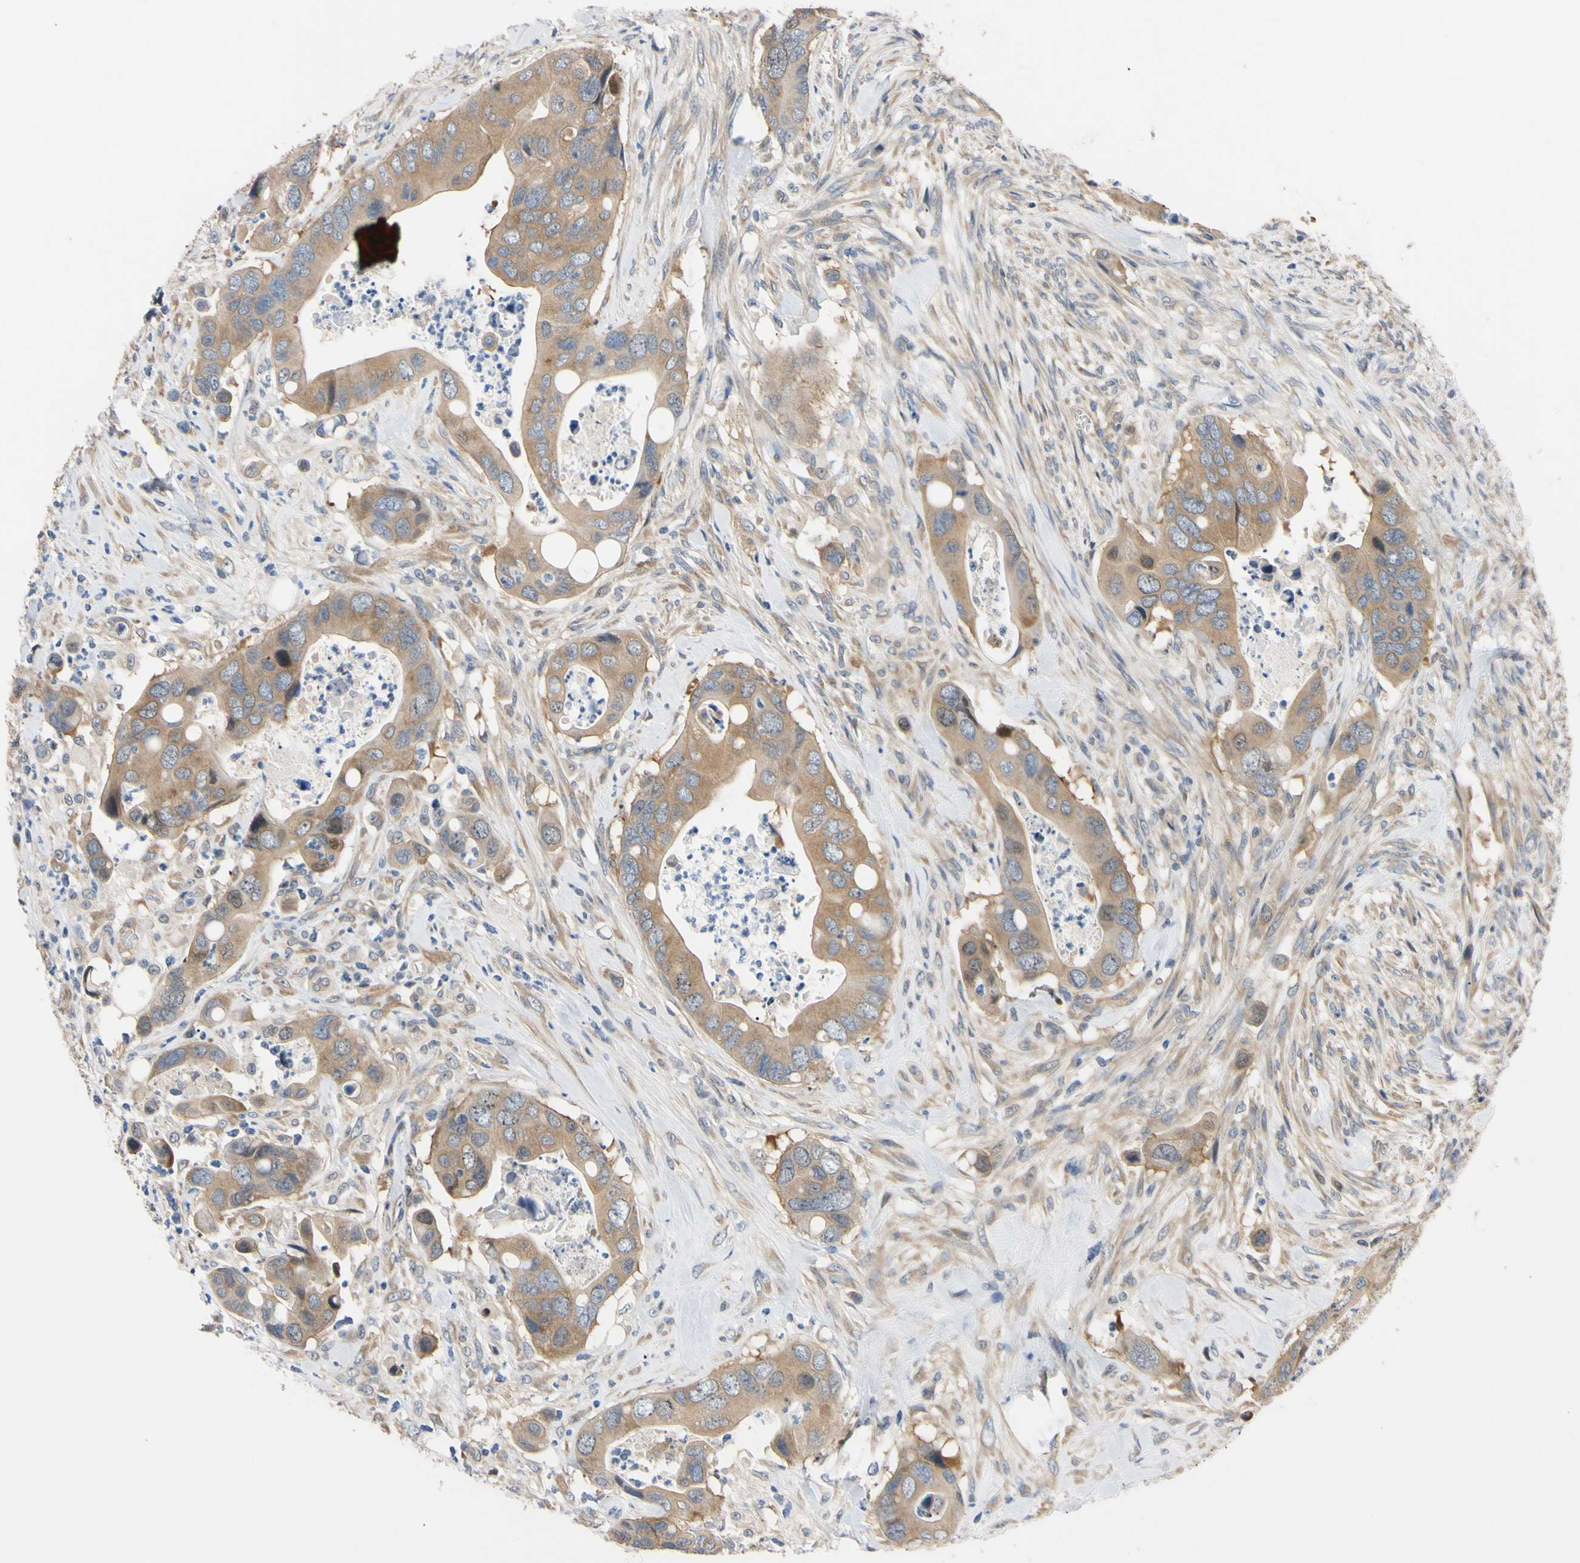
{"staining": {"intensity": "weak", "quantity": ">75%", "location": "cytoplasmic/membranous"}, "tissue": "colorectal cancer", "cell_type": "Tumor cells", "image_type": "cancer", "snomed": [{"axis": "morphology", "description": "Adenocarcinoma, NOS"}, {"axis": "topography", "description": "Rectum"}], "caption": "A low amount of weak cytoplasmic/membranous staining is identified in approximately >75% of tumor cells in colorectal cancer (adenocarcinoma) tissue.", "gene": "RARS1", "patient": {"sex": "female", "age": 57}}